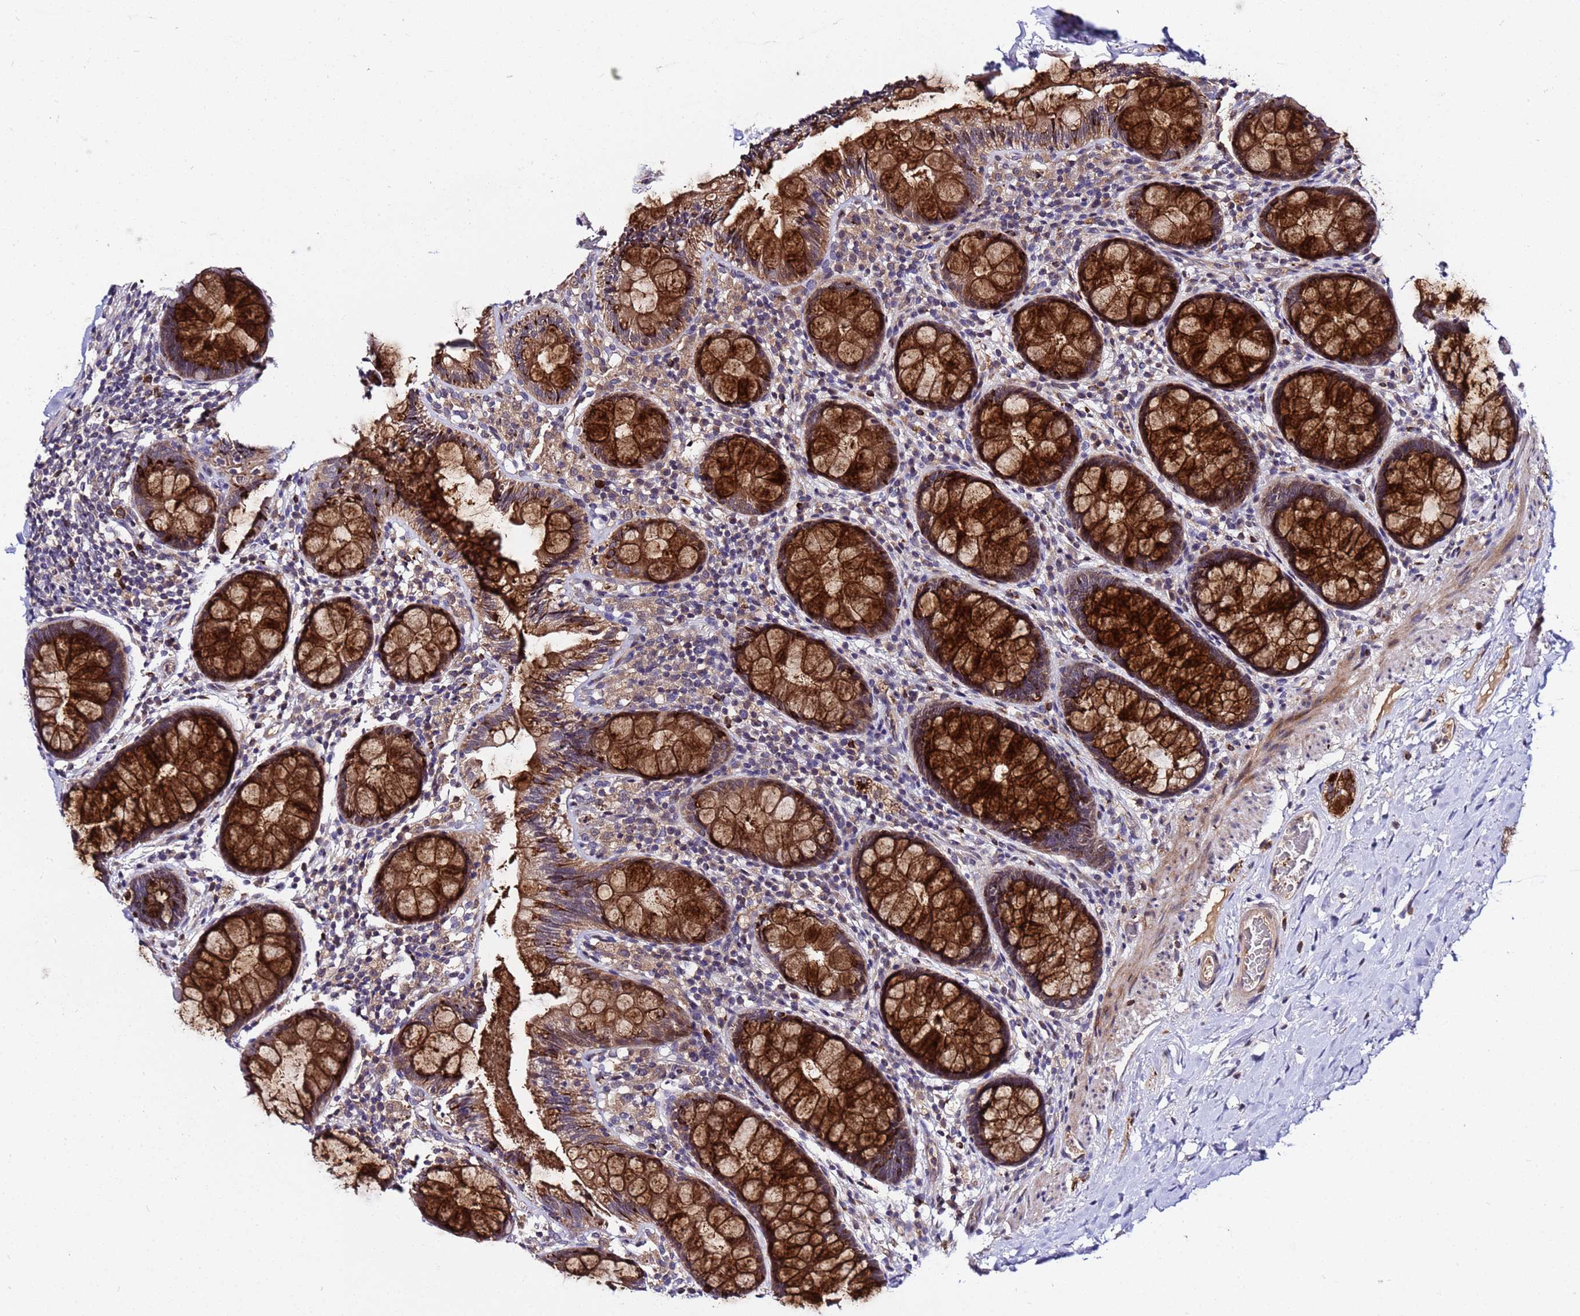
{"staining": {"intensity": "strong", "quantity": ">75%", "location": "cytoplasmic/membranous"}, "tissue": "rectum", "cell_type": "Glandular cells", "image_type": "normal", "snomed": [{"axis": "morphology", "description": "Normal tissue, NOS"}, {"axis": "topography", "description": "Rectum"}], "caption": "This is an image of immunohistochemistry staining of unremarkable rectum, which shows strong positivity in the cytoplasmic/membranous of glandular cells.", "gene": "PLXDC2", "patient": {"sex": "male", "age": 83}}